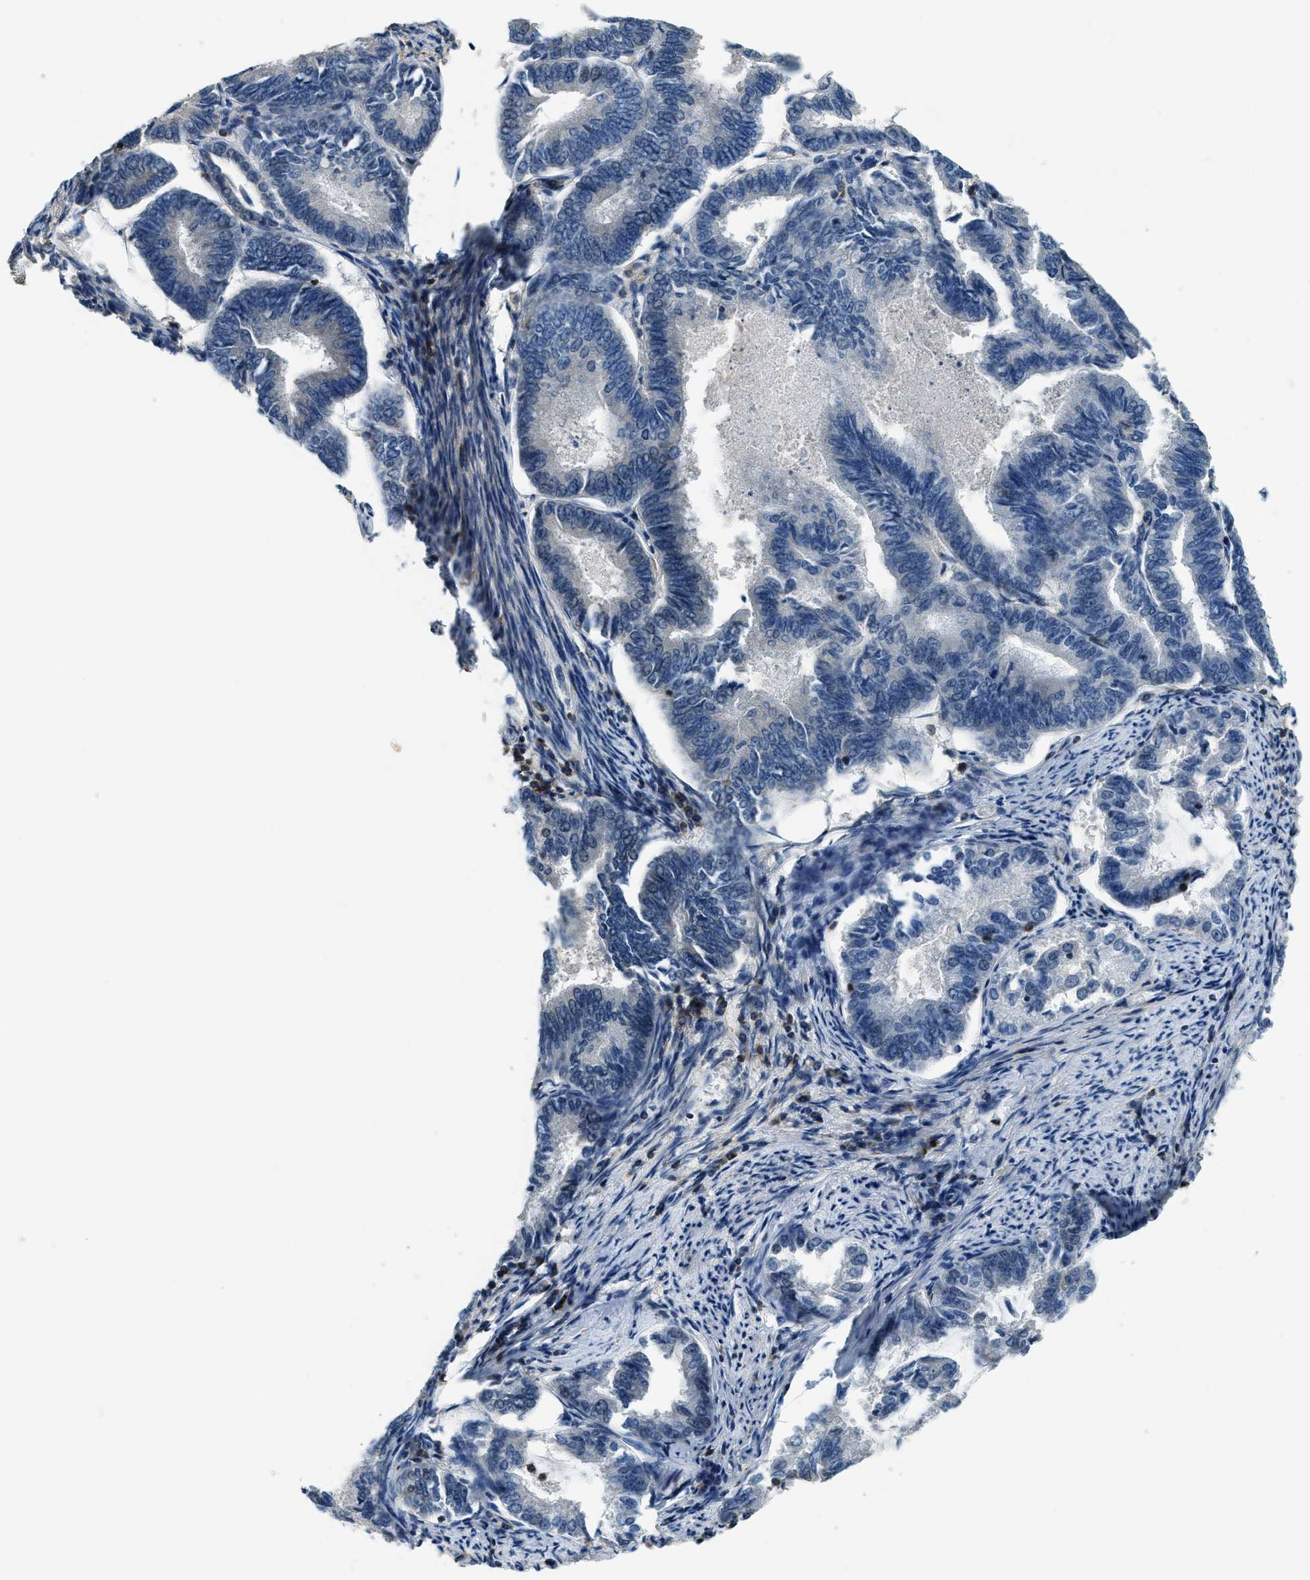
{"staining": {"intensity": "negative", "quantity": "none", "location": "none"}, "tissue": "endometrial cancer", "cell_type": "Tumor cells", "image_type": "cancer", "snomed": [{"axis": "morphology", "description": "Adenocarcinoma, NOS"}, {"axis": "topography", "description": "Endometrium"}], "caption": "The immunohistochemistry image has no significant positivity in tumor cells of endometrial cancer tissue.", "gene": "MYO1G", "patient": {"sex": "female", "age": 86}}